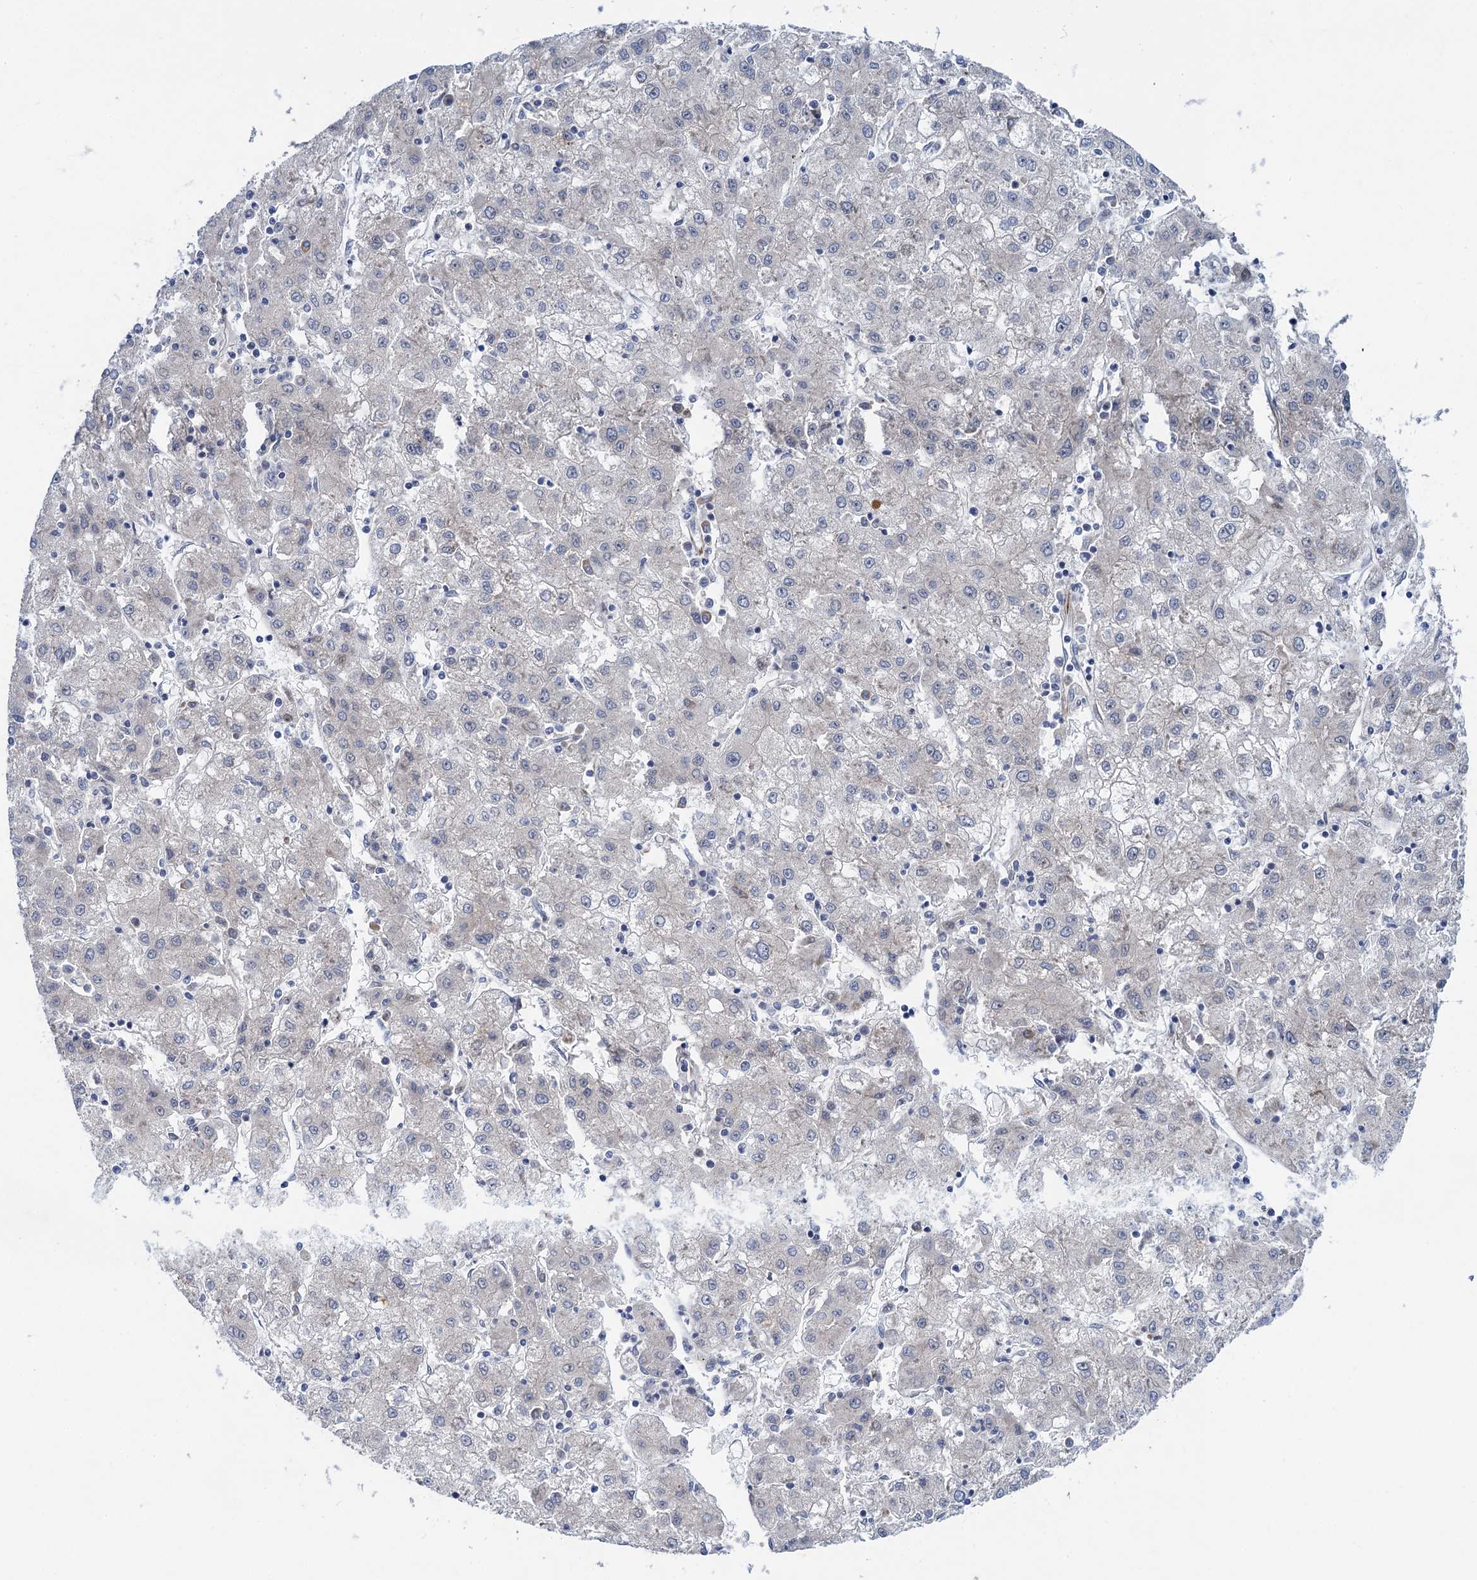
{"staining": {"intensity": "negative", "quantity": "none", "location": "none"}, "tissue": "liver cancer", "cell_type": "Tumor cells", "image_type": "cancer", "snomed": [{"axis": "morphology", "description": "Carcinoma, Hepatocellular, NOS"}, {"axis": "topography", "description": "Liver"}], "caption": "This is an immunohistochemistry (IHC) image of human hepatocellular carcinoma (liver). There is no staining in tumor cells.", "gene": "QPCTL", "patient": {"sex": "male", "age": 72}}